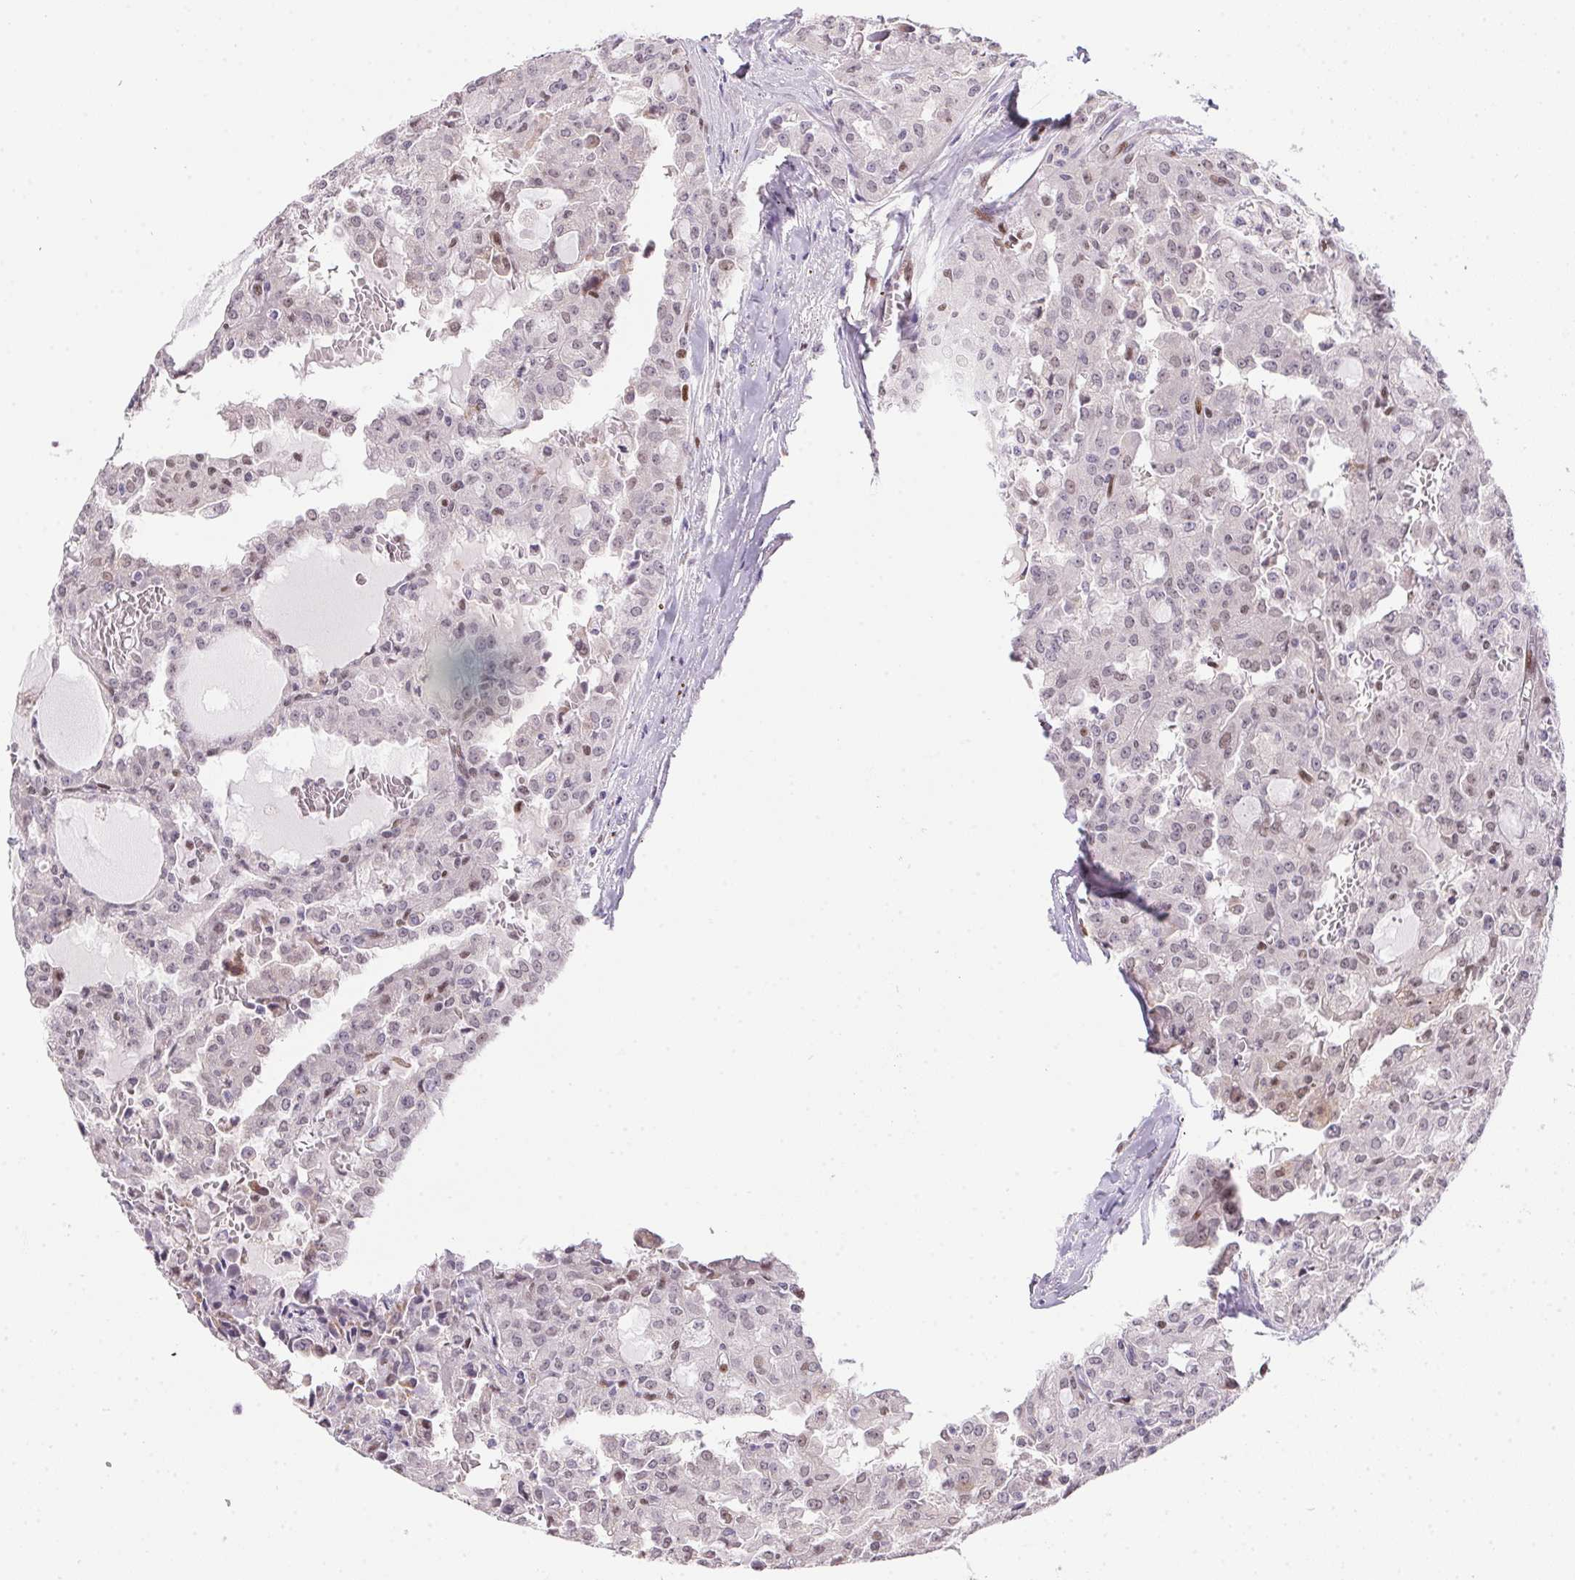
{"staining": {"intensity": "weak", "quantity": "<25%", "location": "nuclear"}, "tissue": "head and neck cancer", "cell_type": "Tumor cells", "image_type": "cancer", "snomed": [{"axis": "morphology", "description": "Adenocarcinoma, NOS"}, {"axis": "topography", "description": "Head-Neck"}], "caption": "High power microscopy photomicrograph of an immunohistochemistry (IHC) image of head and neck adenocarcinoma, revealing no significant expression in tumor cells.", "gene": "SP9", "patient": {"sex": "male", "age": 64}}